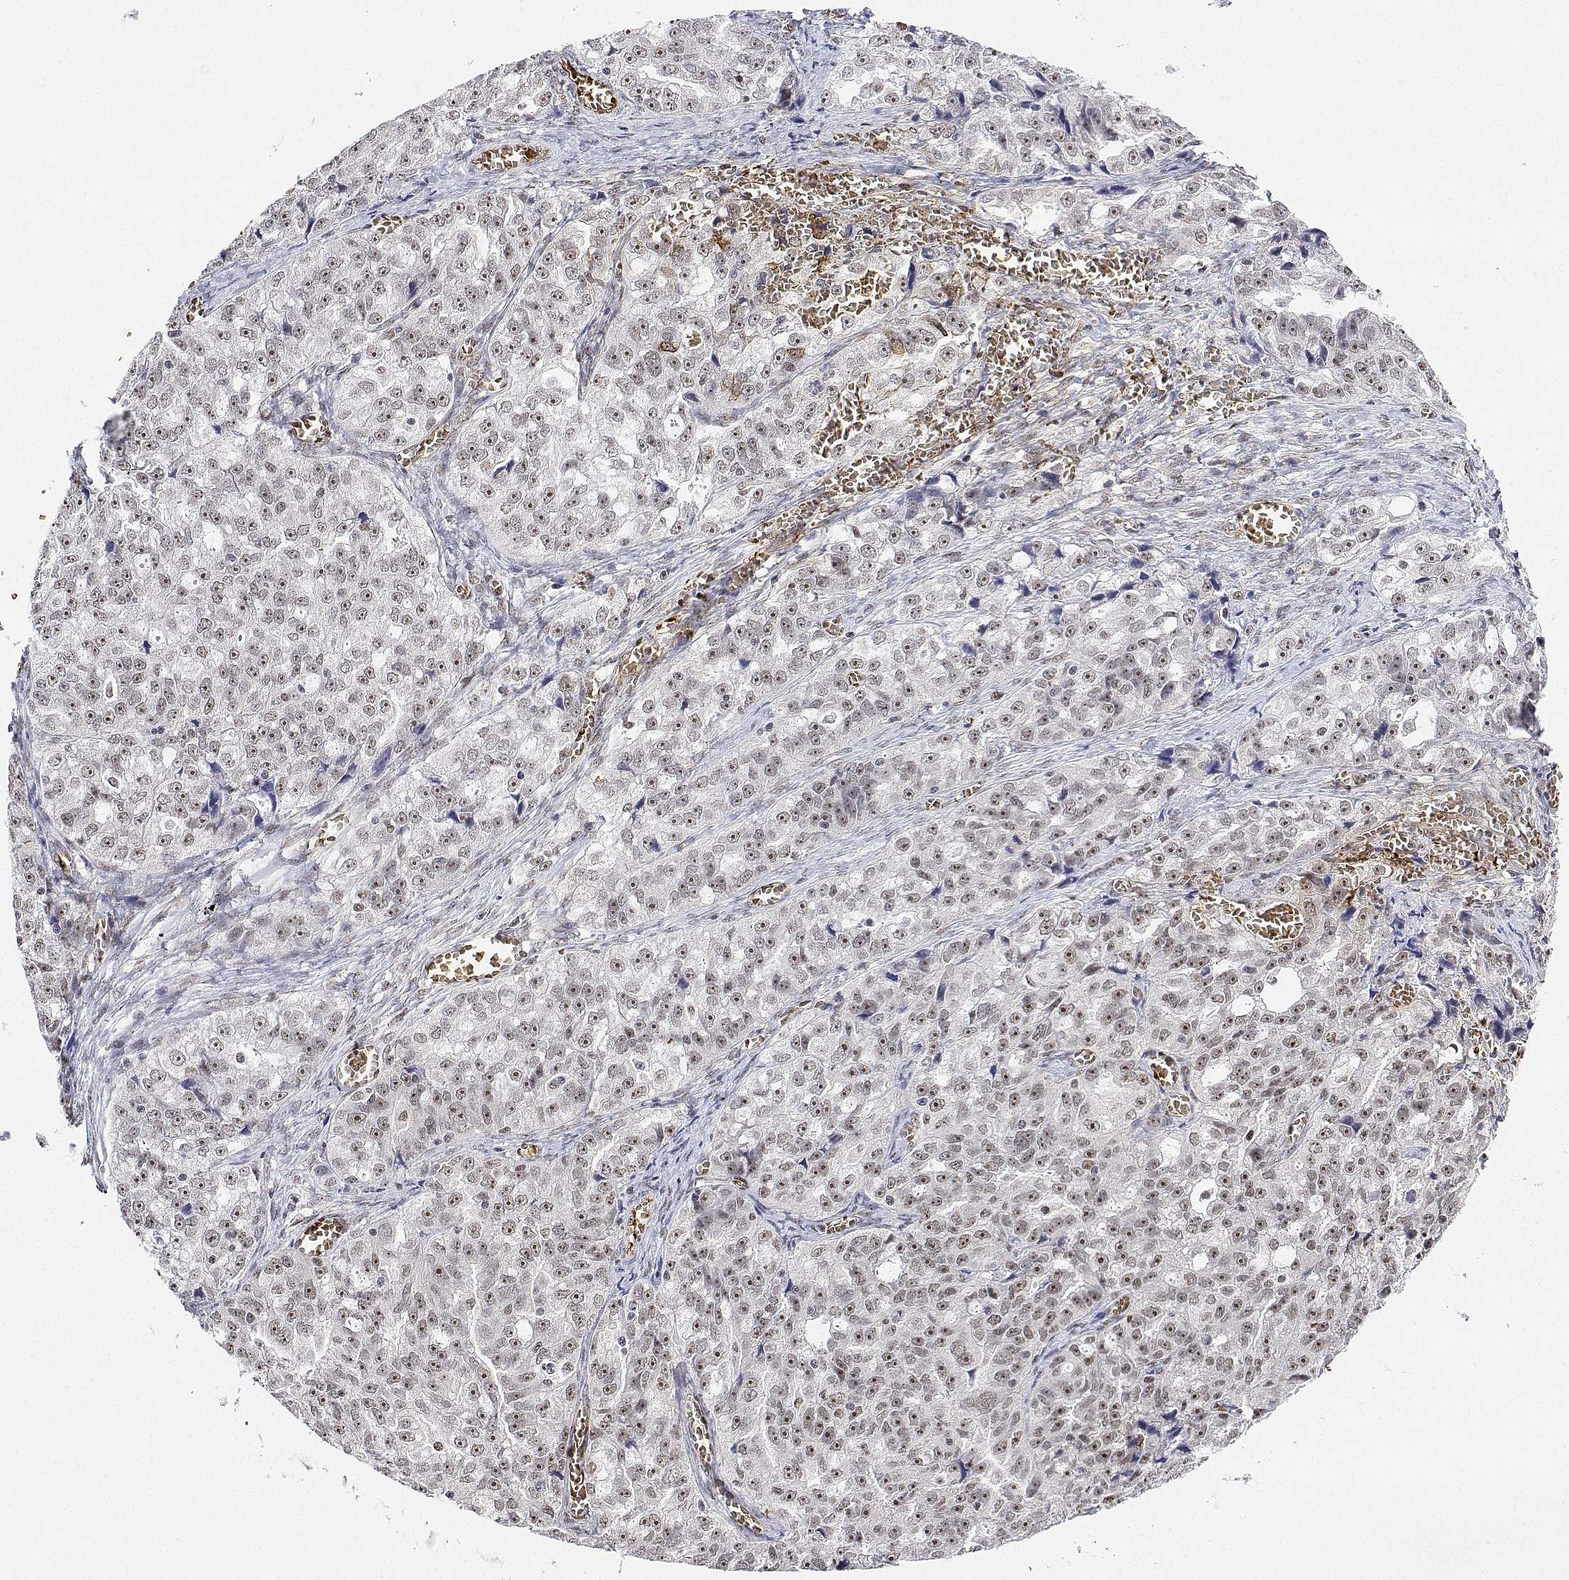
{"staining": {"intensity": "moderate", "quantity": ">75%", "location": "nuclear"}, "tissue": "ovarian cancer", "cell_type": "Tumor cells", "image_type": "cancer", "snomed": [{"axis": "morphology", "description": "Cystadenocarcinoma, serous, NOS"}, {"axis": "topography", "description": "Ovary"}], "caption": "Human serous cystadenocarcinoma (ovarian) stained for a protein (brown) displays moderate nuclear positive positivity in approximately >75% of tumor cells.", "gene": "ADAR", "patient": {"sex": "female", "age": 51}}